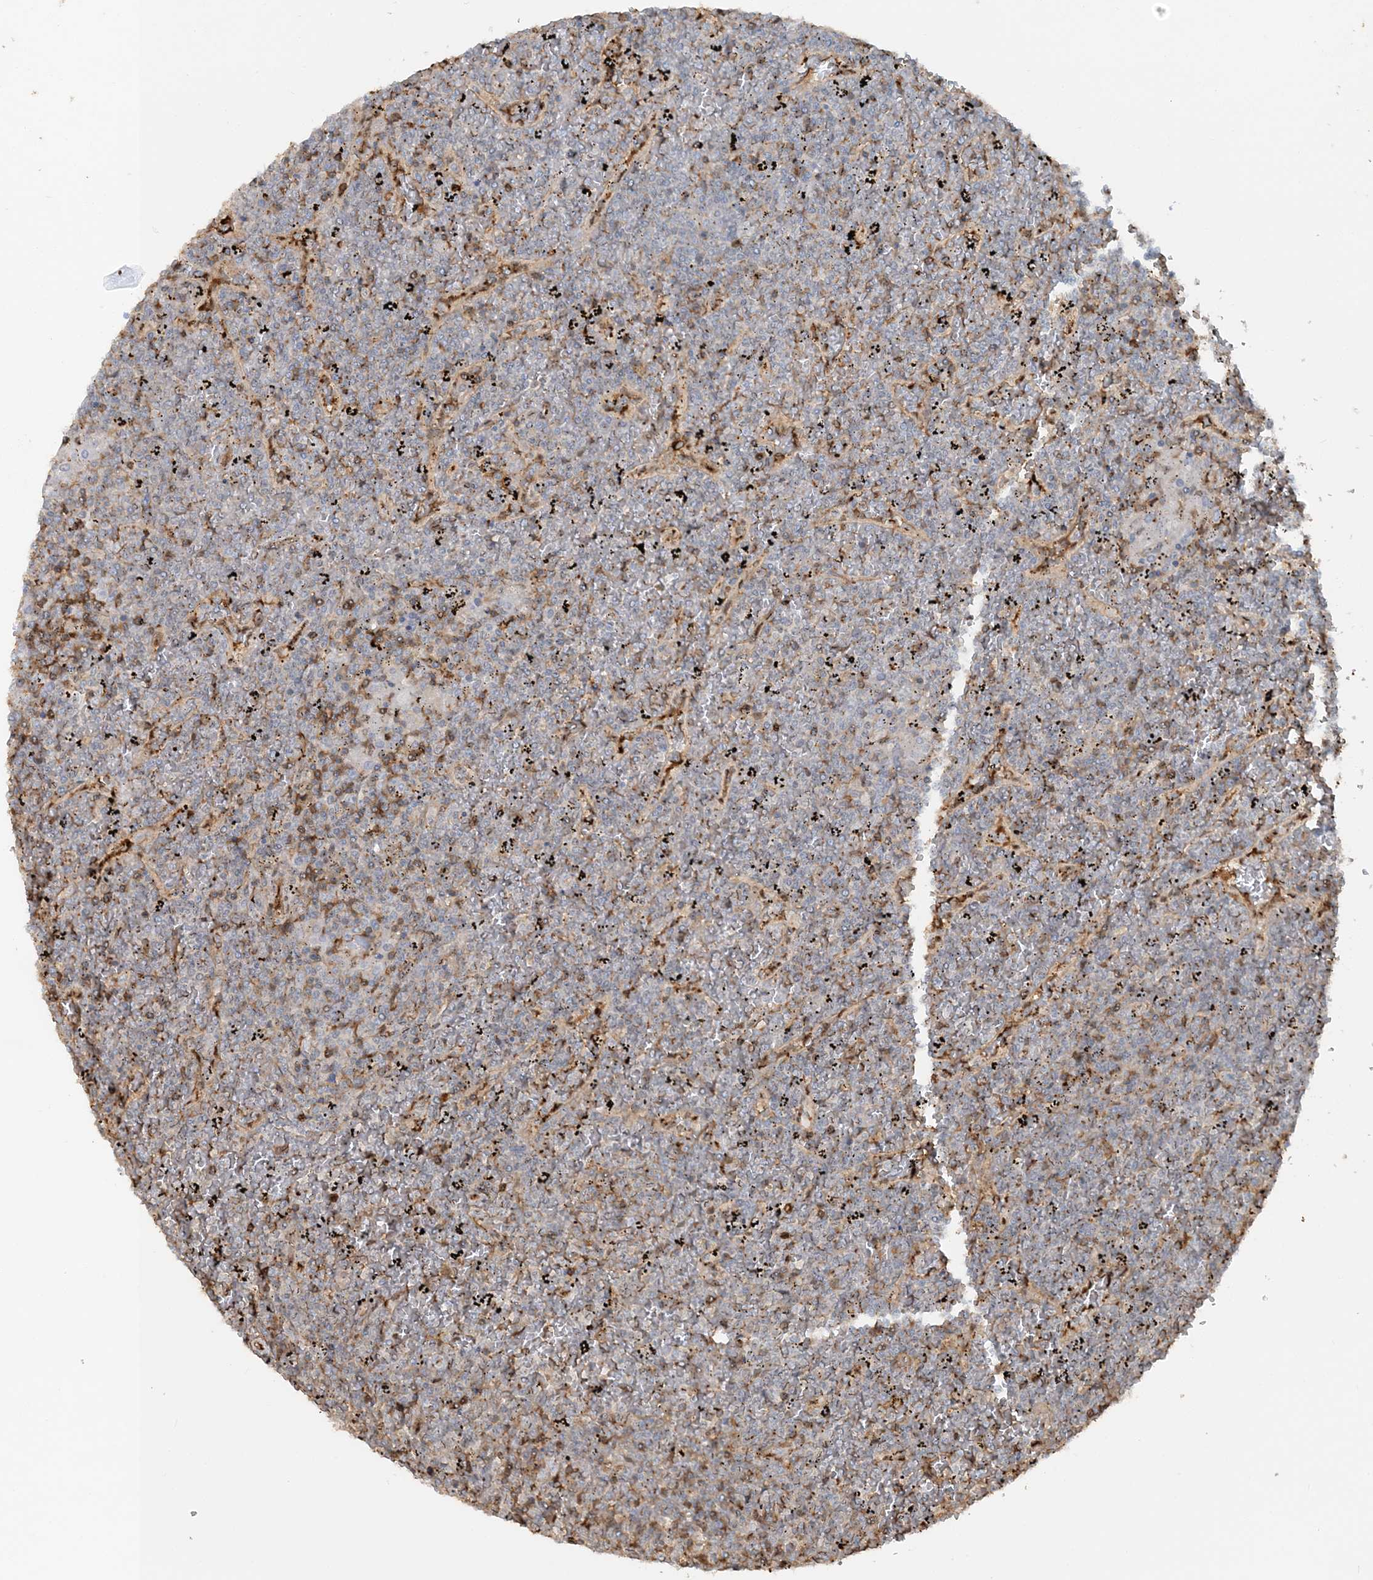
{"staining": {"intensity": "negative", "quantity": "none", "location": "none"}, "tissue": "lymphoma", "cell_type": "Tumor cells", "image_type": "cancer", "snomed": [{"axis": "morphology", "description": "Malignant lymphoma, non-Hodgkin's type, Low grade"}, {"axis": "topography", "description": "Spleen"}], "caption": "Low-grade malignant lymphoma, non-Hodgkin's type was stained to show a protein in brown. There is no significant positivity in tumor cells.", "gene": "DSTN", "patient": {"sex": "female", "age": 19}}